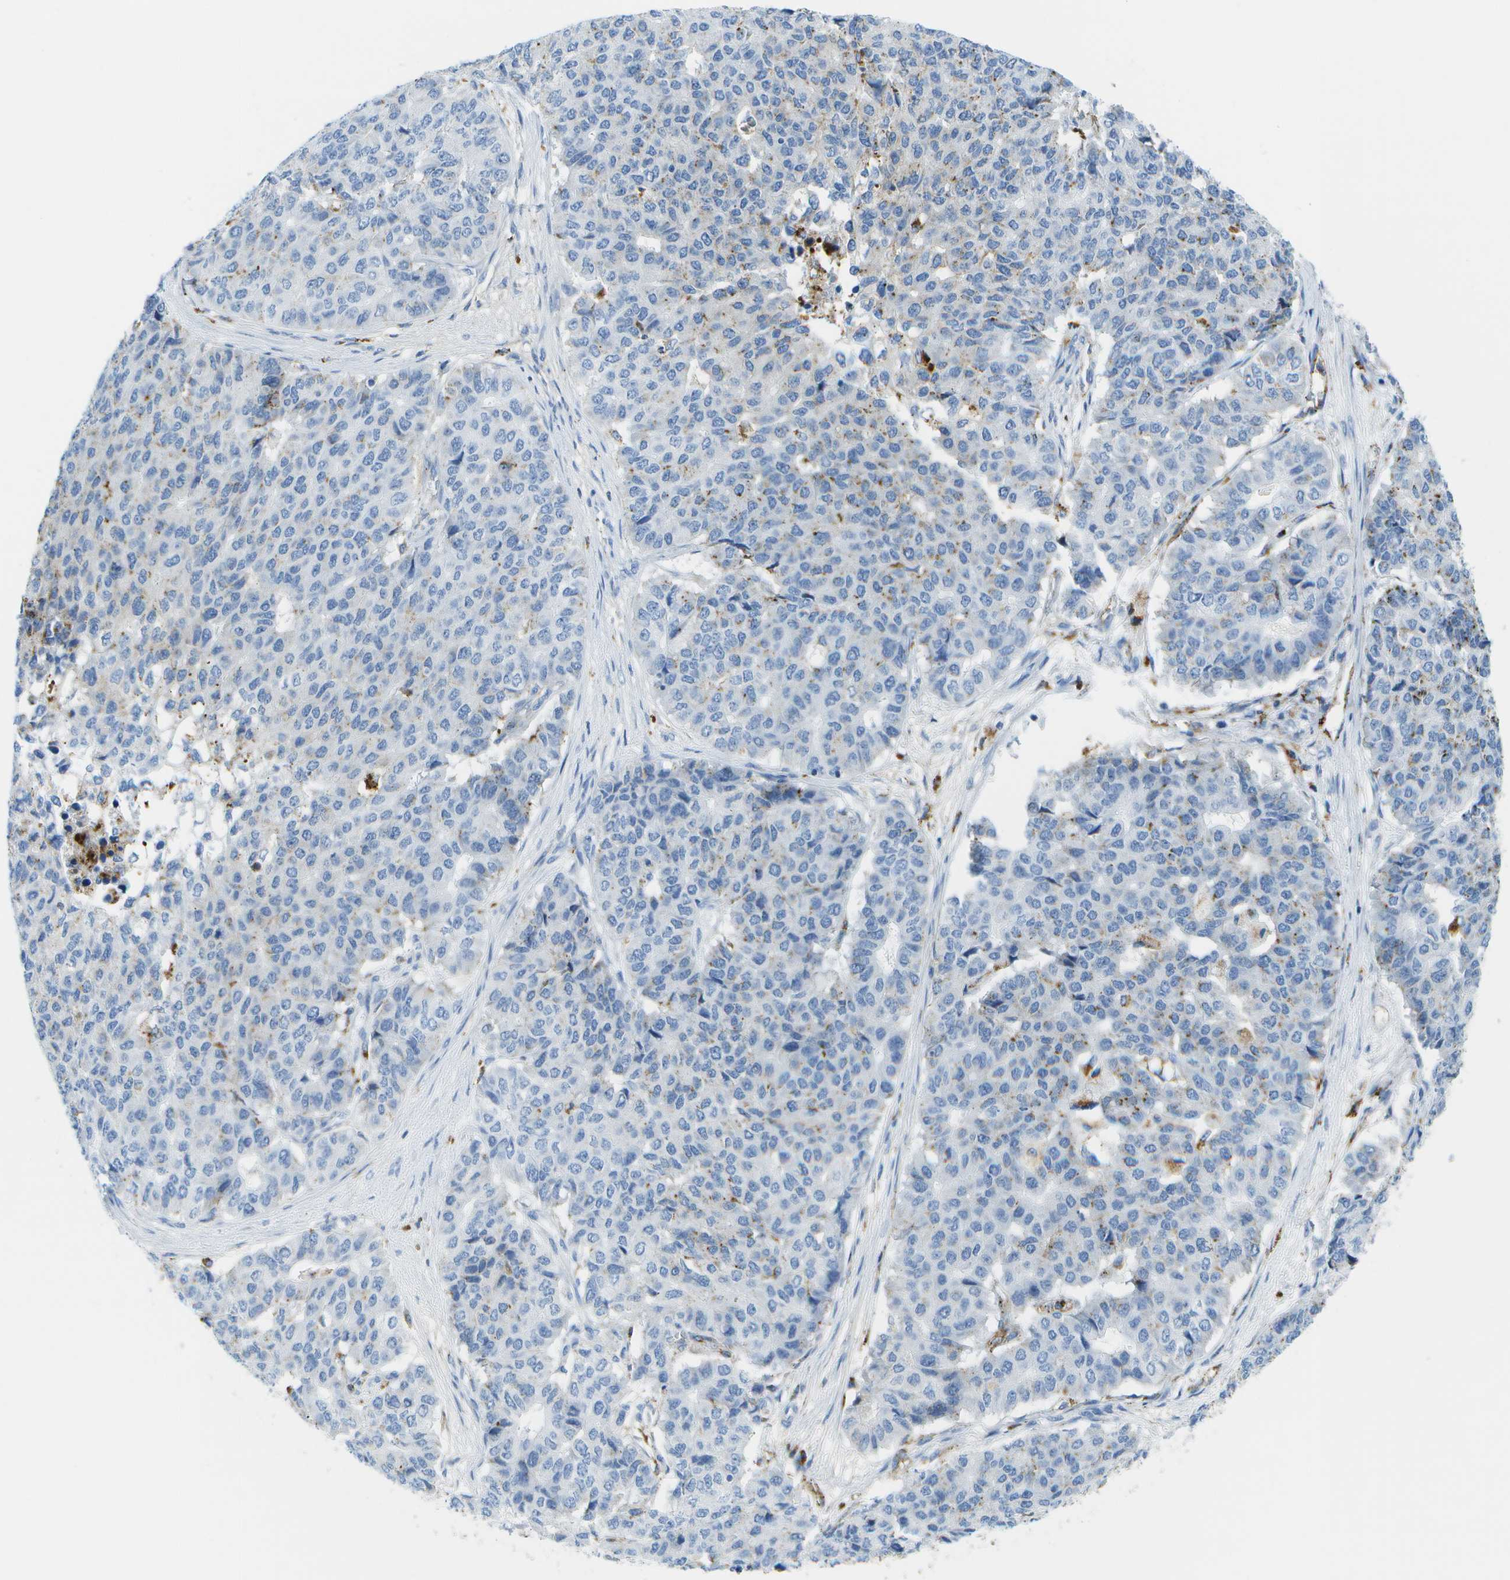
{"staining": {"intensity": "moderate", "quantity": "25%-75%", "location": "cytoplasmic/membranous"}, "tissue": "pancreatic cancer", "cell_type": "Tumor cells", "image_type": "cancer", "snomed": [{"axis": "morphology", "description": "Adenocarcinoma, NOS"}, {"axis": "topography", "description": "Pancreas"}], "caption": "The immunohistochemical stain shows moderate cytoplasmic/membranous expression in tumor cells of pancreatic cancer (adenocarcinoma) tissue.", "gene": "PRCP", "patient": {"sex": "male", "age": 50}}